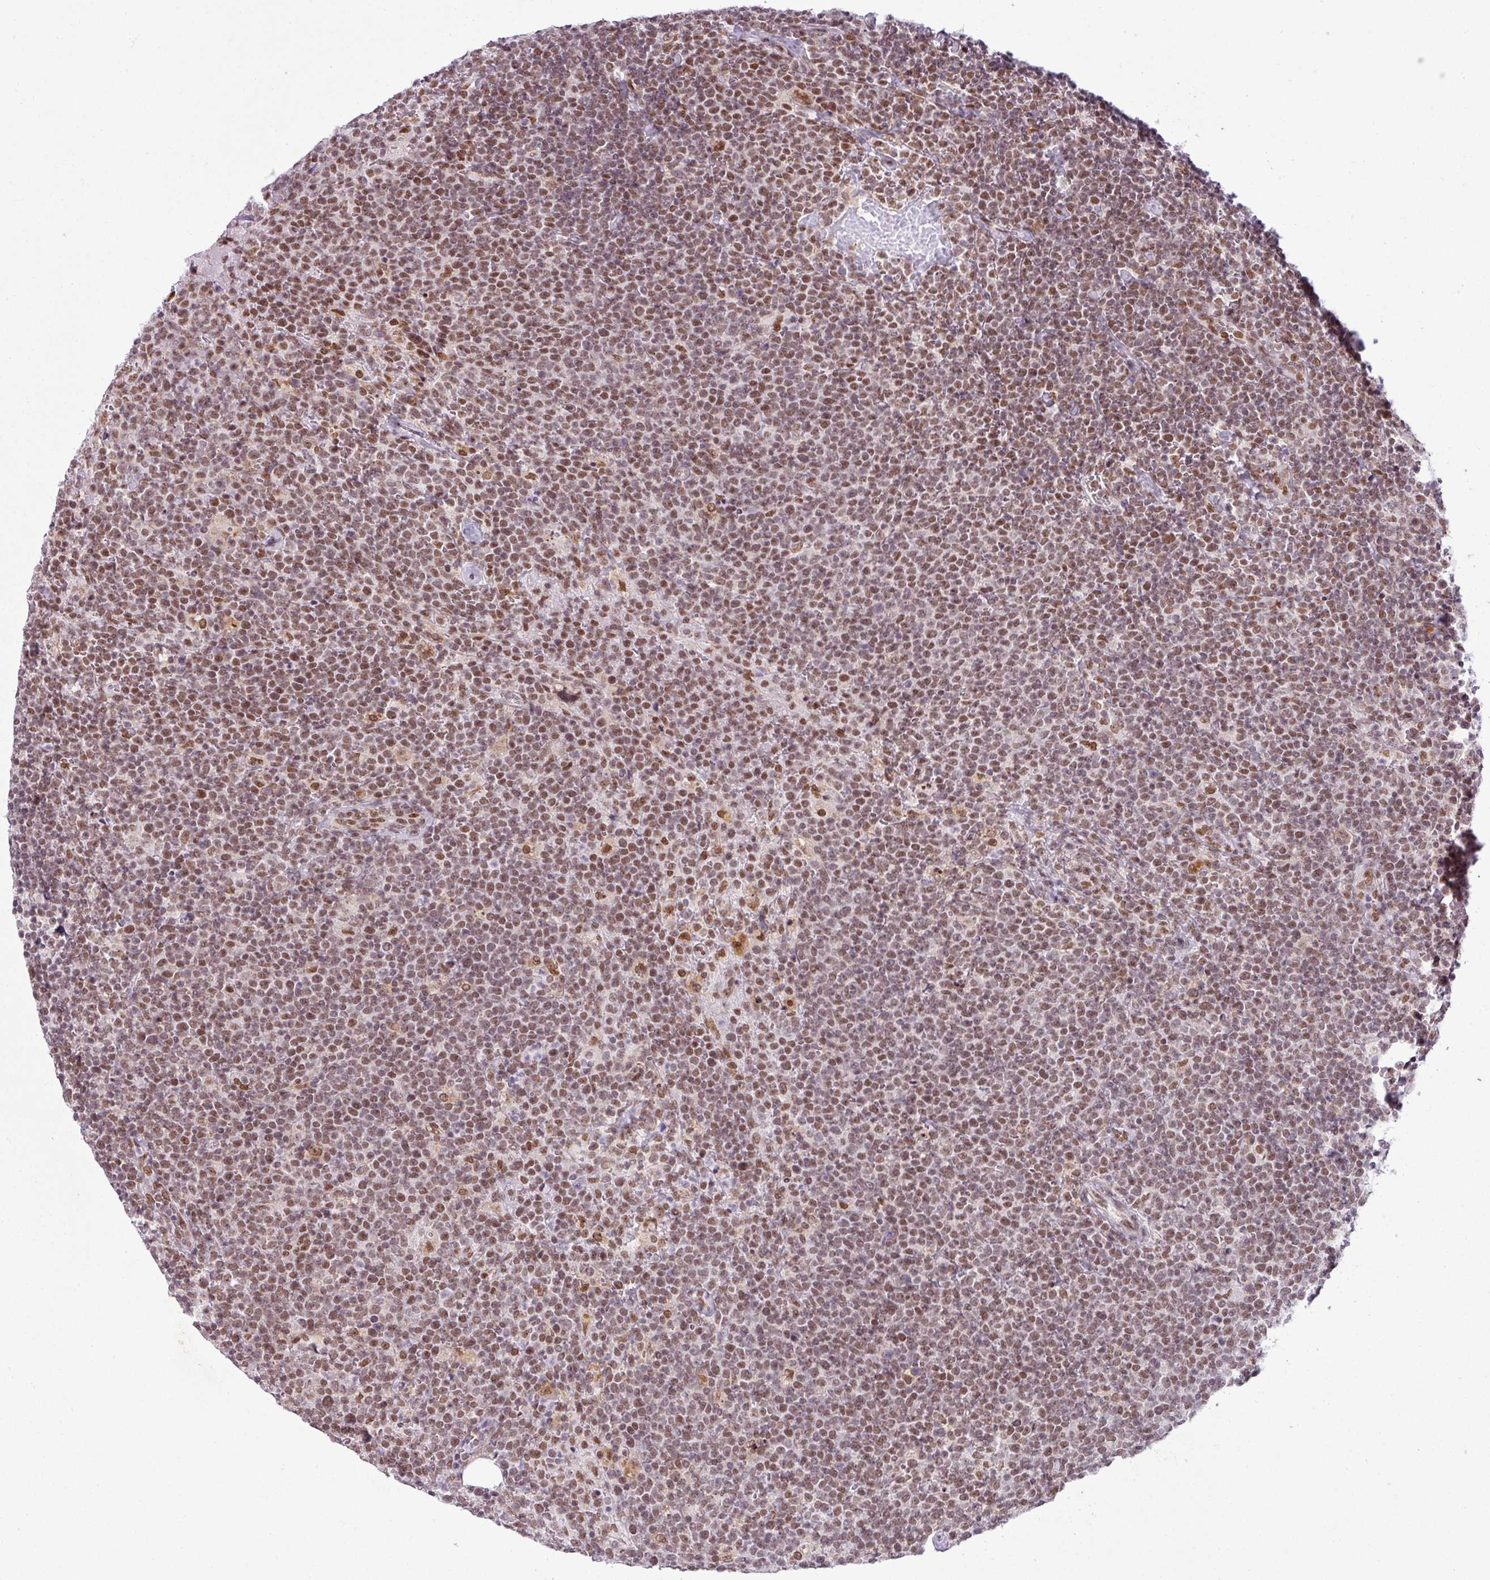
{"staining": {"intensity": "moderate", "quantity": ">75%", "location": "nuclear"}, "tissue": "lymphoma", "cell_type": "Tumor cells", "image_type": "cancer", "snomed": [{"axis": "morphology", "description": "Malignant lymphoma, non-Hodgkin's type, High grade"}, {"axis": "topography", "description": "Lymph node"}], "caption": "High-magnification brightfield microscopy of malignant lymphoma, non-Hodgkin's type (high-grade) stained with DAB (3,3'-diaminobenzidine) (brown) and counterstained with hematoxylin (blue). tumor cells exhibit moderate nuclear staining is identified in about>75% of cells.", "gene": "ARL6IP4", "patient": {"sex": "male", "age": 61}}